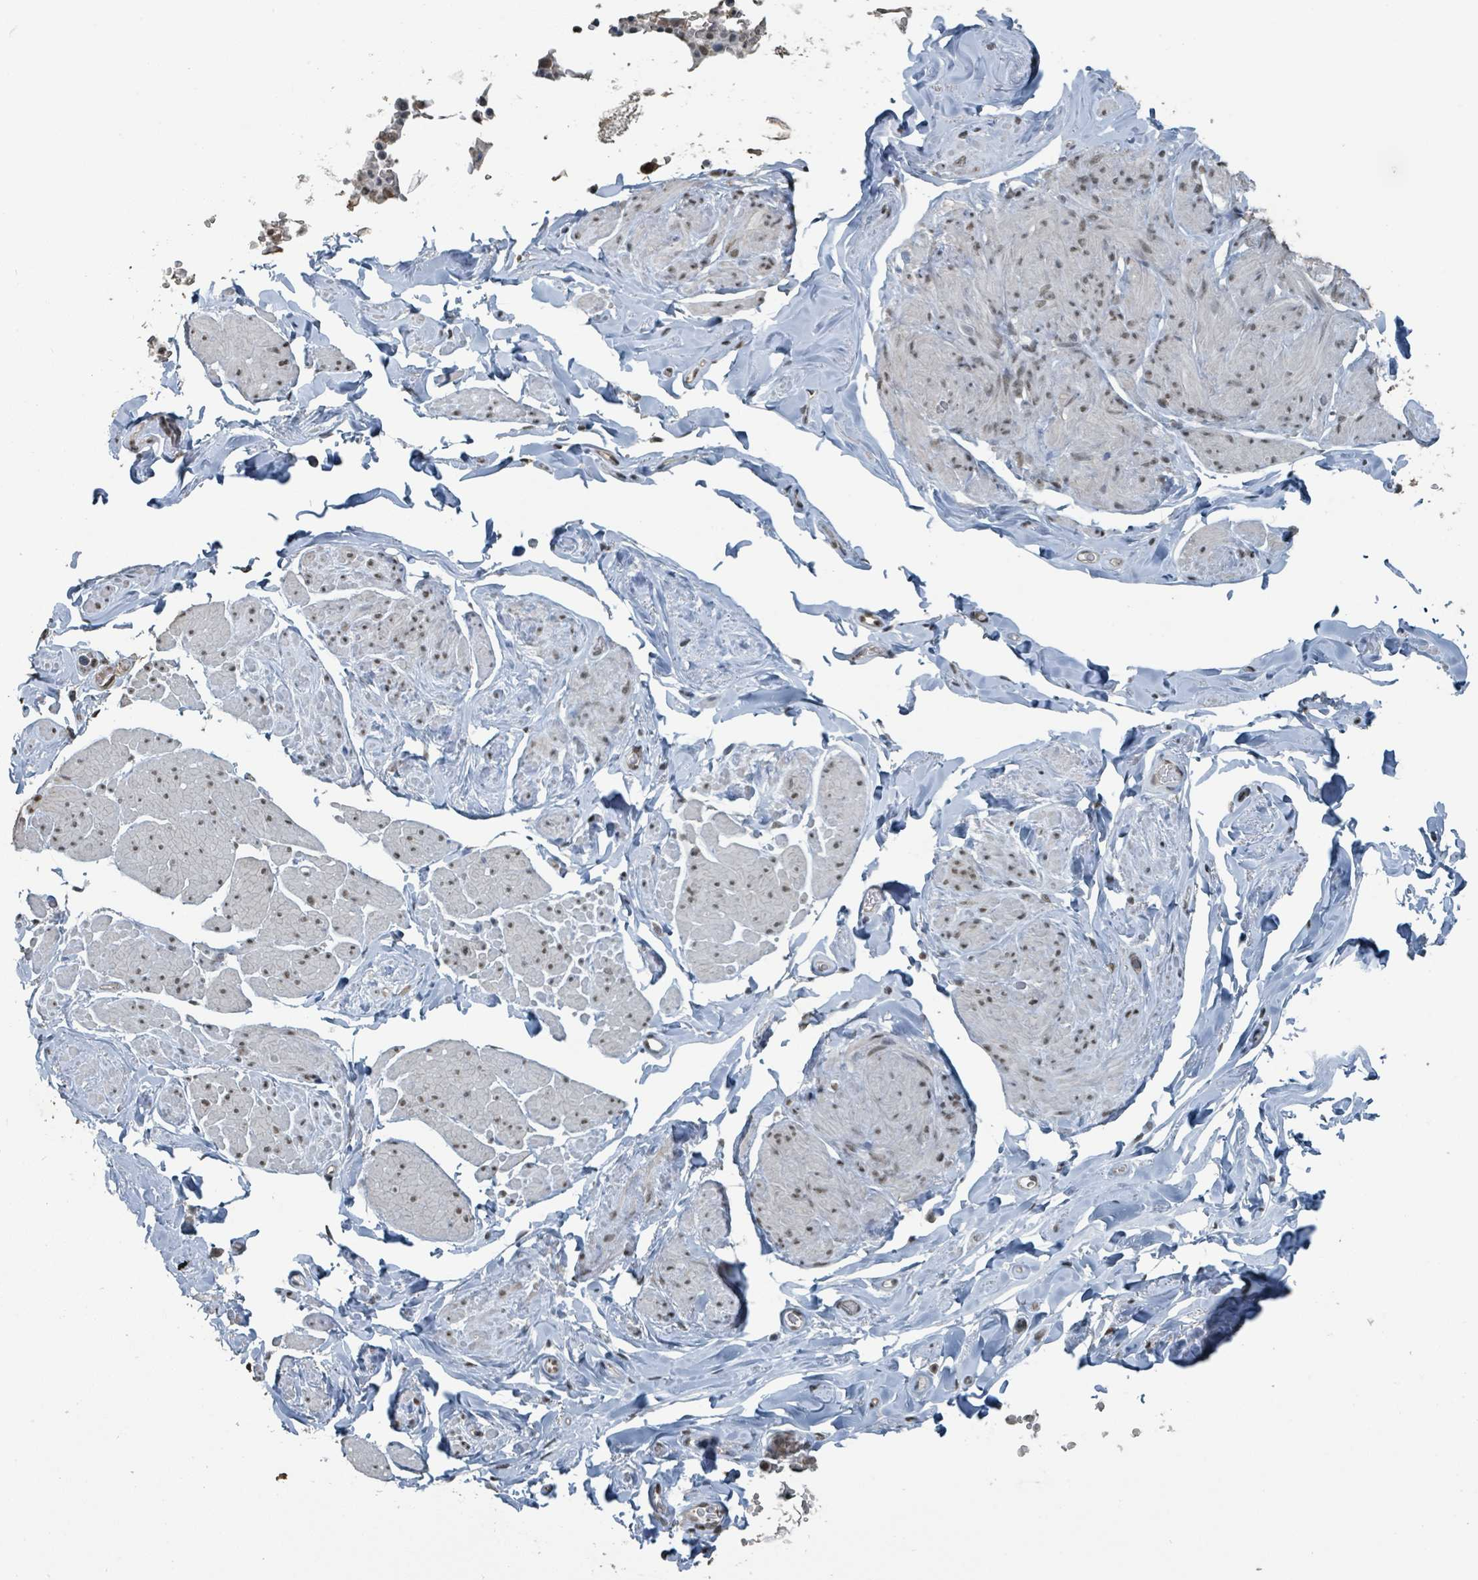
{"staining": {"intensity": "weak", "quantity": "25%-75%", "location": "nuclear"}, "tissue": "smooth muscle", "cell_type": "Smooth muscle cells", "image_type": "normal", "snomed": [{"axis": "morphology", "description": "Normal tissue, NOS"}, {"axis": "topography", "description": "Smooth muscle"}, {"axis": "topography", "description": "Peripheral nerve tissue"}], "caption": "Smooth muscle stained with DAB (3,3'-diaminobenzidine) immunohistochemistry (IHC) demonstrates low levels of weak nuclear staining in approximately 25%-75% of smooth muscle cells.", "gene": "PHIP", "patient": {"sex": "male", "age": 69}}